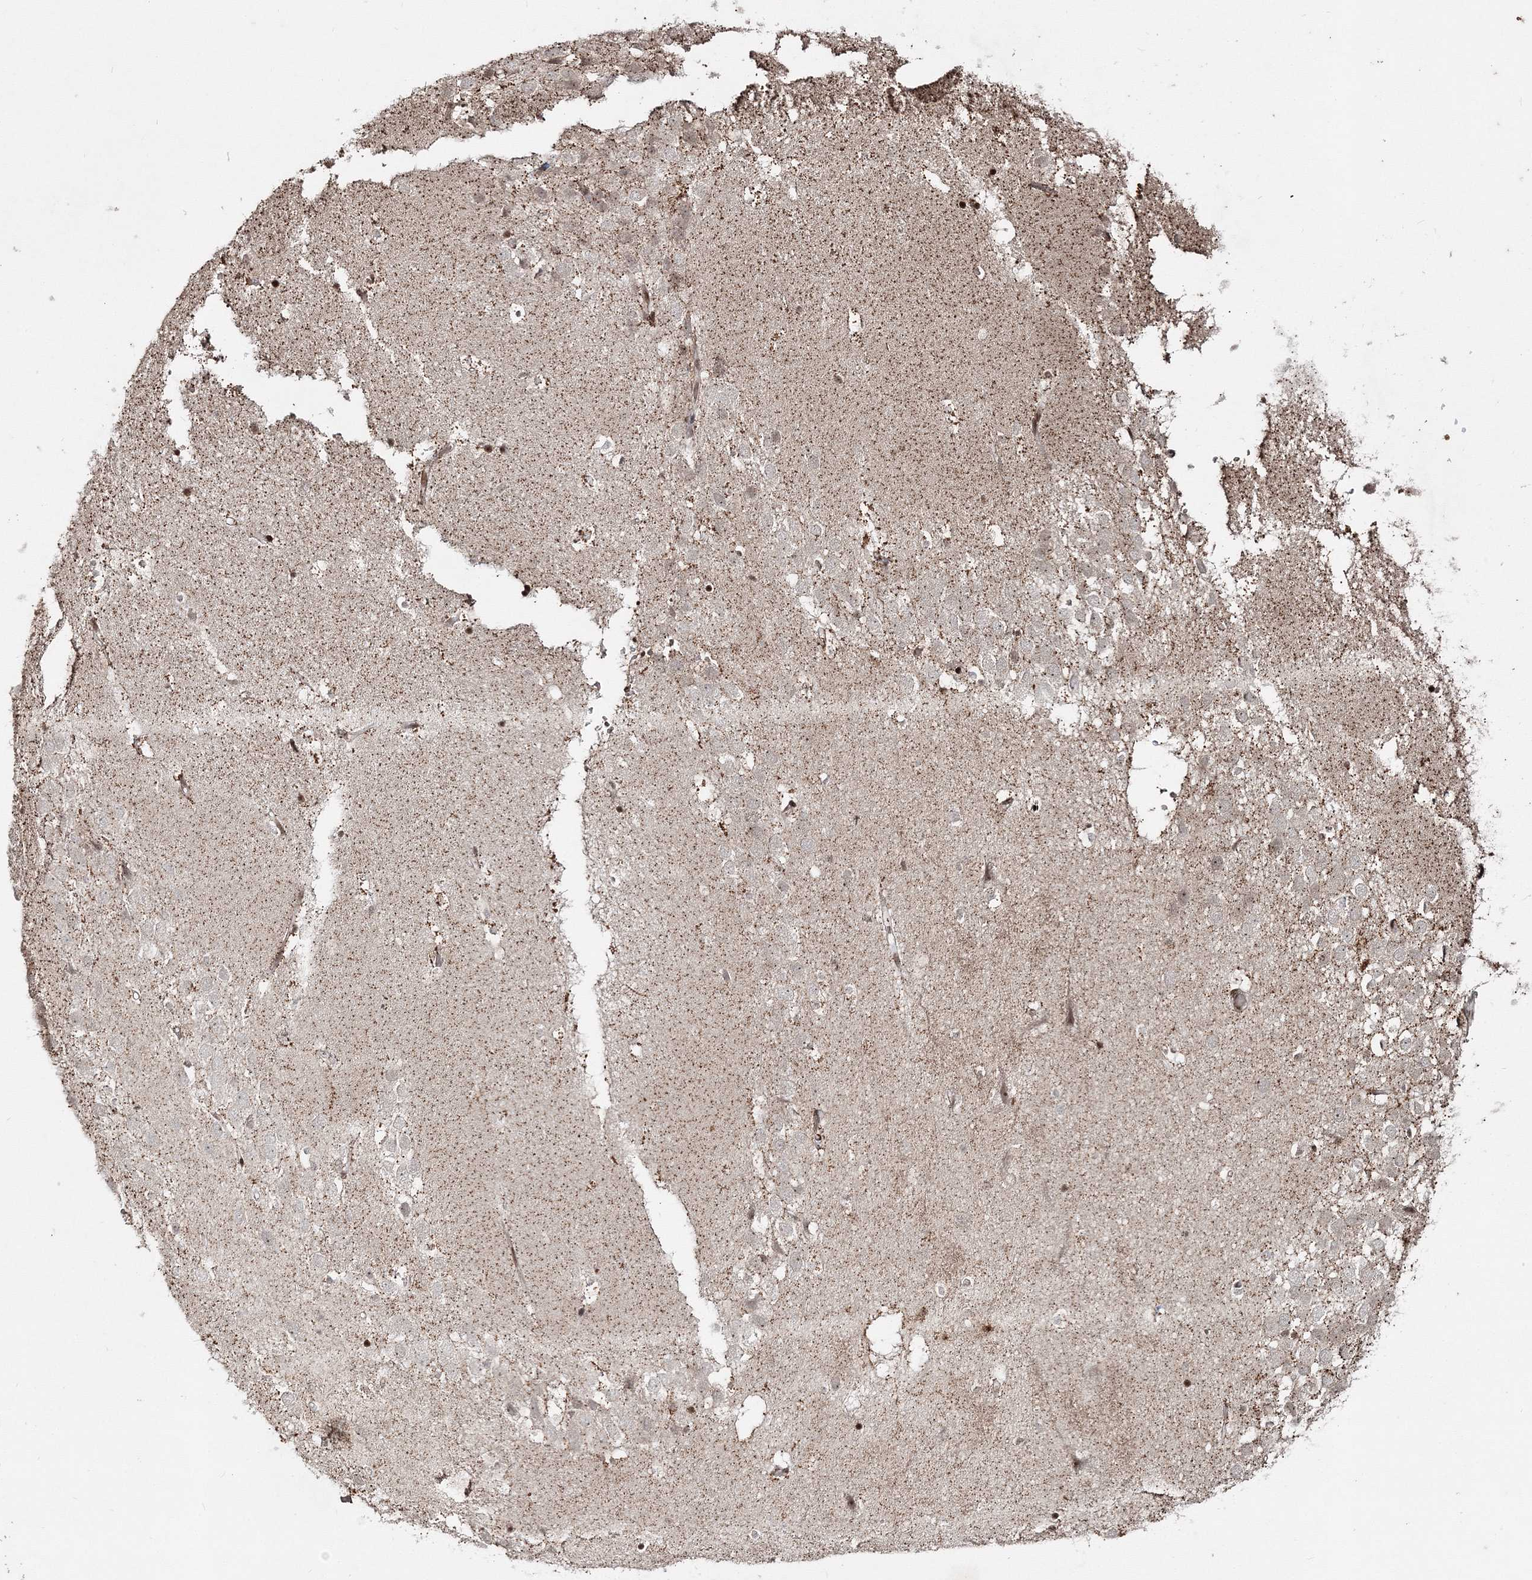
{"staining": {"intensity": "moderate", "quantity": "<25%", "location": "nuclear"}, "tissue": "hippocampus", "cell_type": "Glial cells", "image_type": "normal", "snomed": [{"axis": "morphology", "description": "Normal tissue, NOS"}, {"axis": "topography", "description": "Hippocampus"}], "caption": "Glial cells demonstrate low levels of moderate nuclear positivity in about <25% of cells in unremarkable human hippocampus.", "gene": "CARM1", "patient": {"sex": "female", "age": 52}}